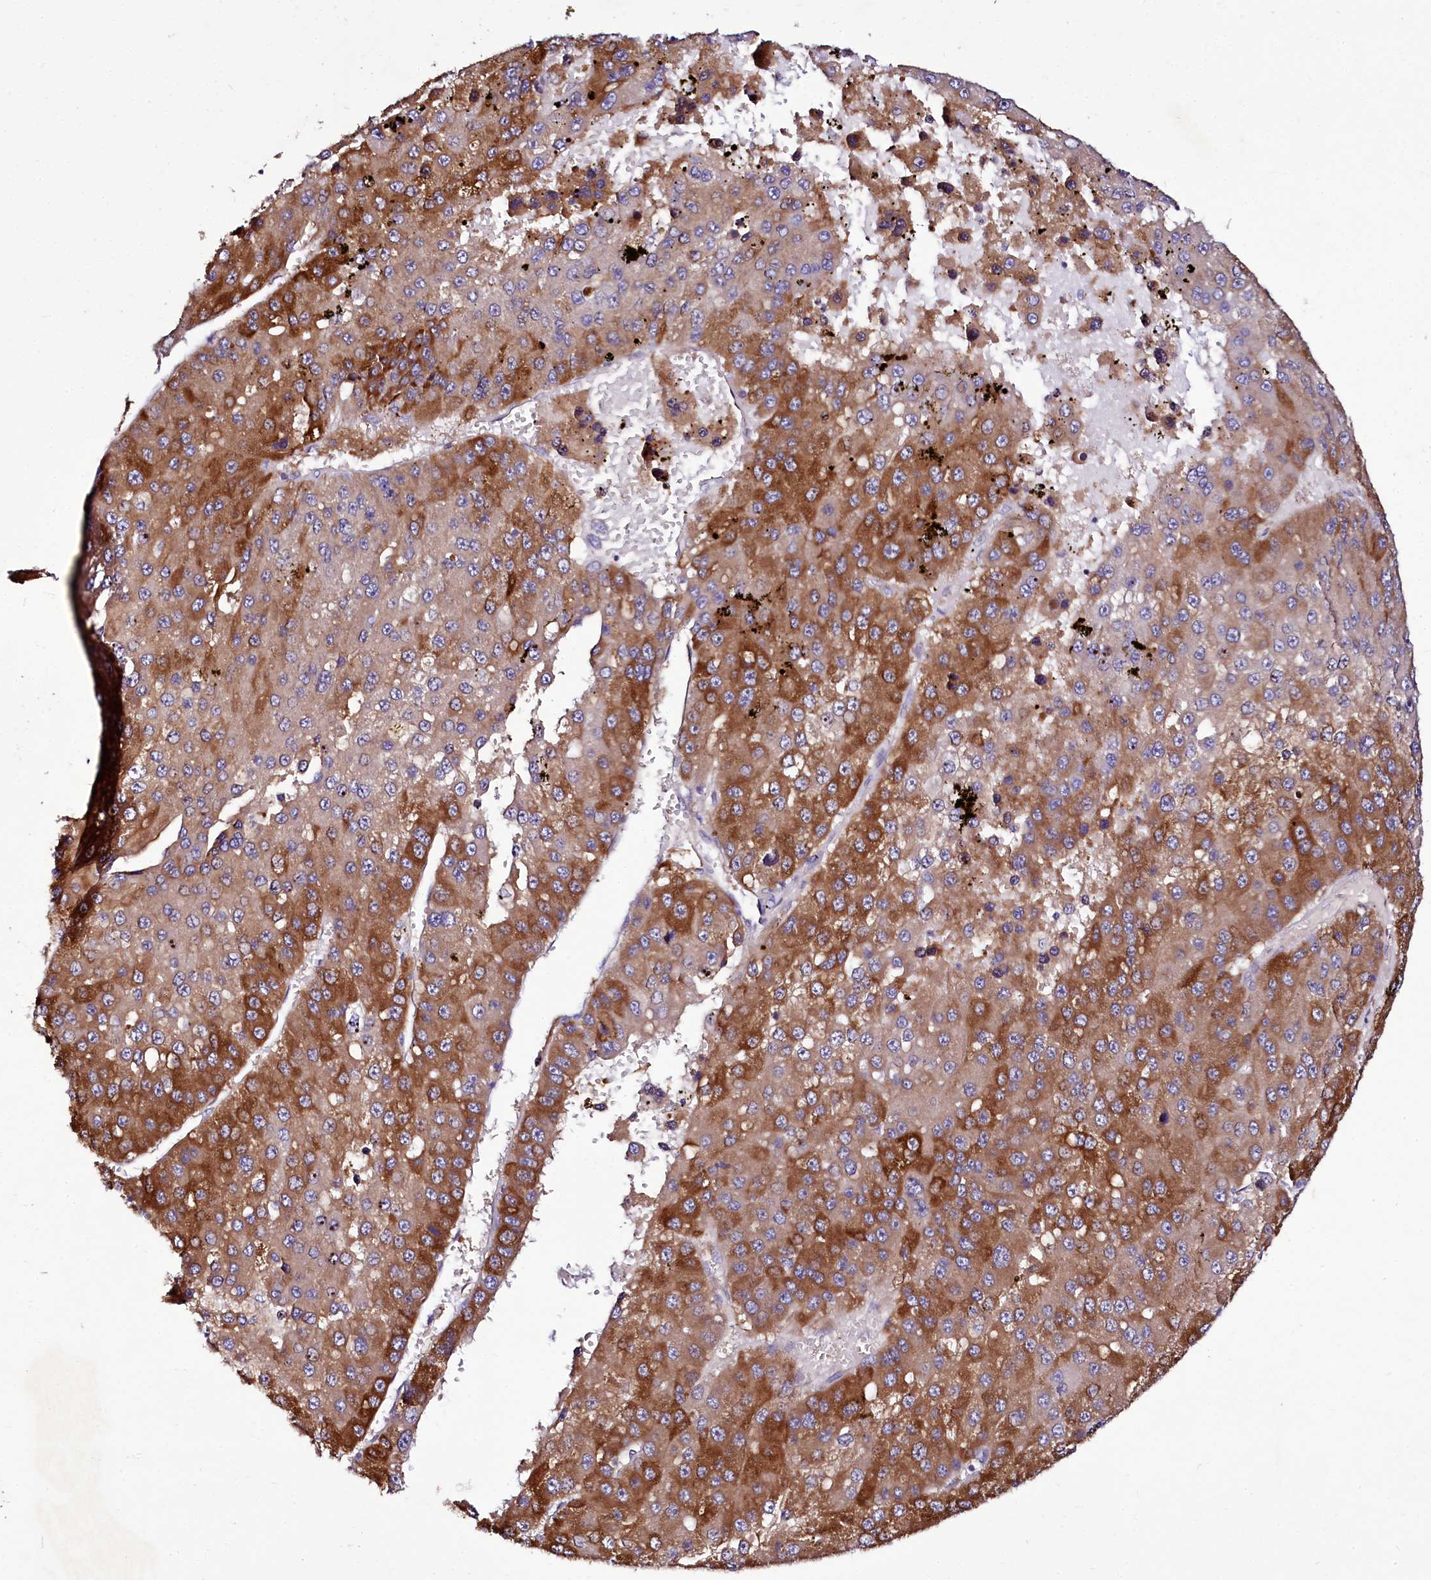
{"staining": {"intensity": "strong", "quantity": "25%-75%", "location": "cytoplasmic/membranous"}, "tissue": "liver cancer", "cell_type": "Tumor cells", "image_type": "cancer", "snomed": [{"axis": "morphology", "description": "Carcinoma, Hepatocellular, NOS"}, {"axis": "topography", "description": "Liver"}], "caption": "Immunohistochemical staining of liver hepatocellular carcinoma demonstrates strong cytoplasmic/membranous protein staining in approximately 25%-75% of tumor cells.", "gene": "ZC3H12C", "patient": {"sex": "female", "age": 73}}